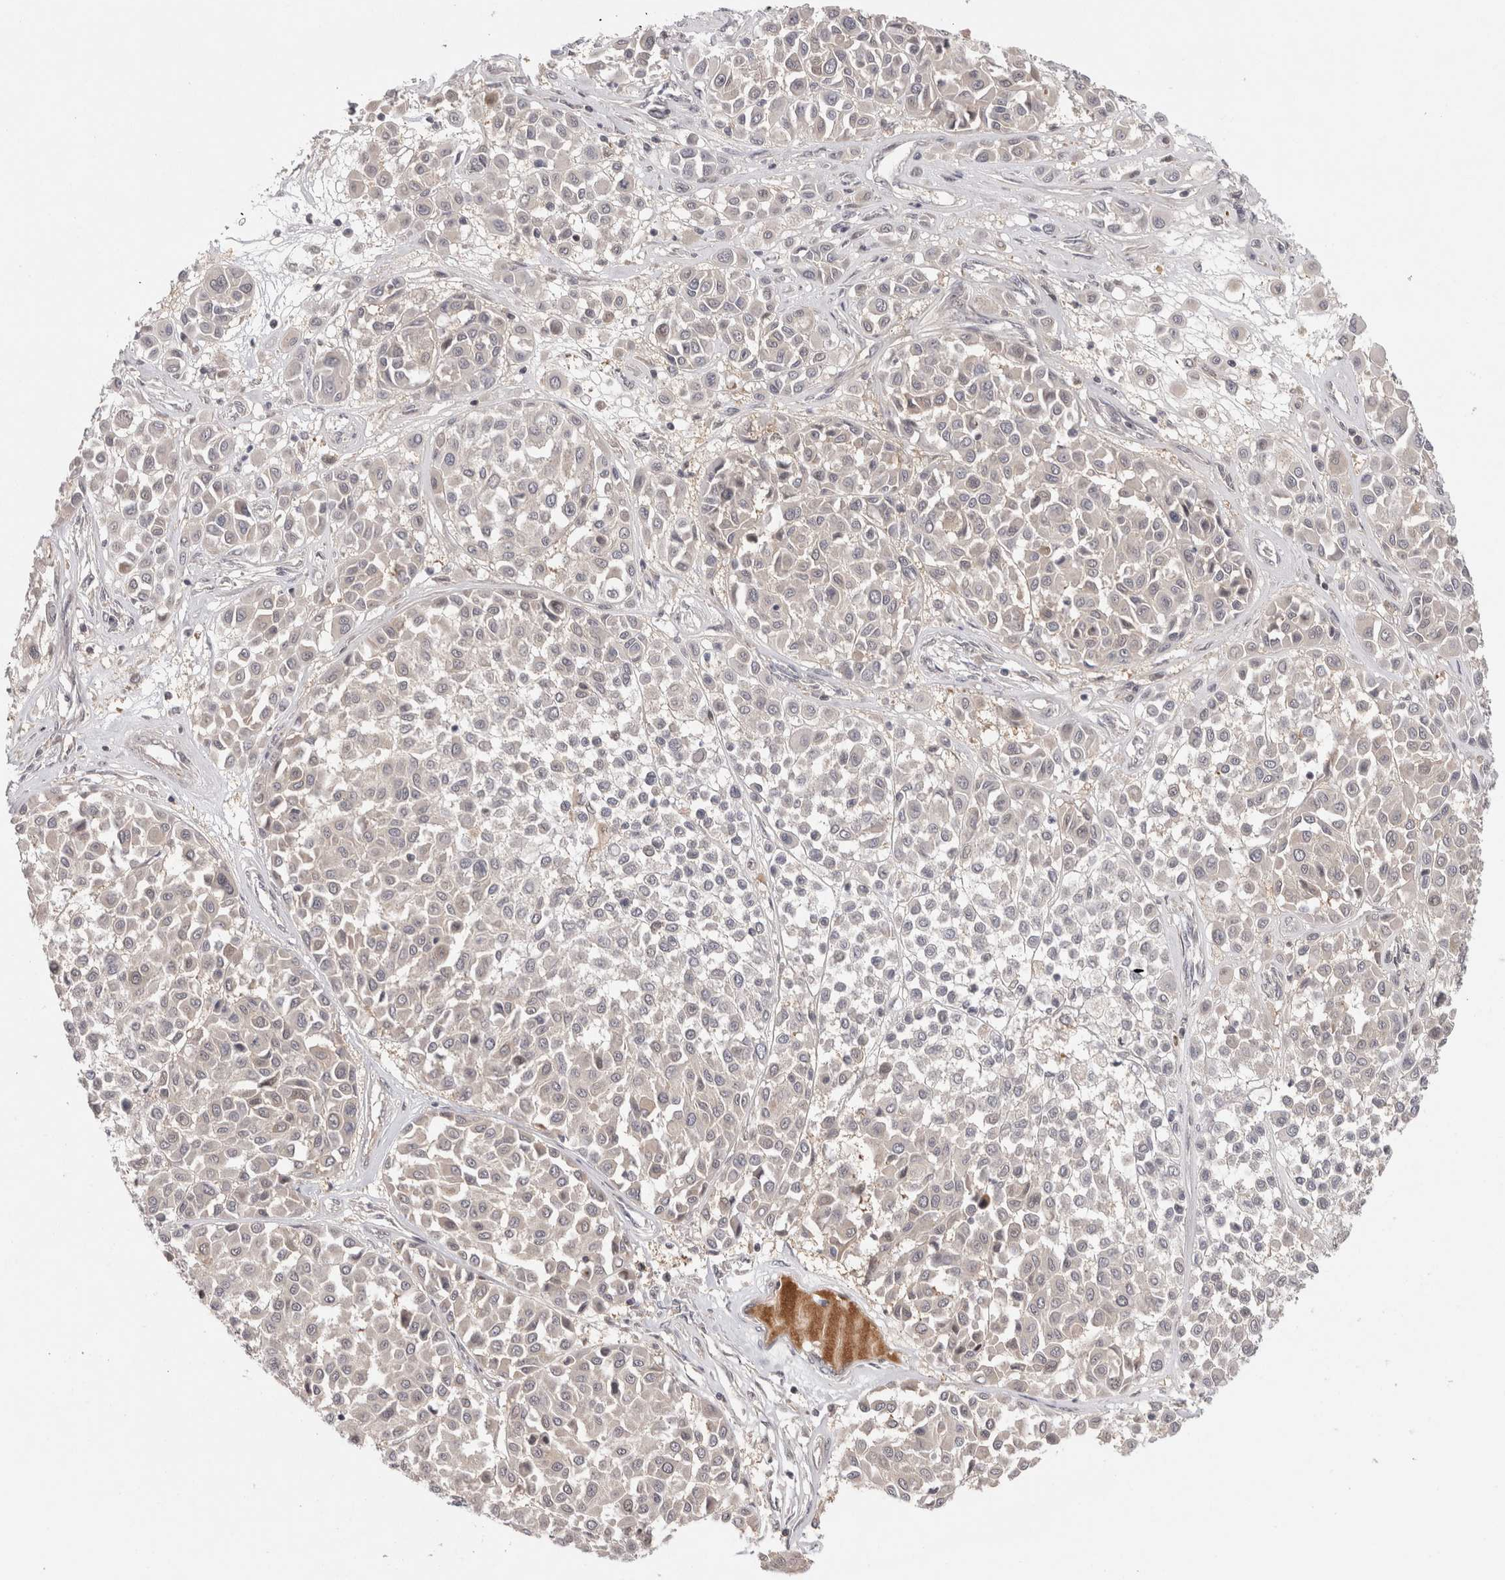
{"staining": {"intensity": "weak", "quantity": "<25%", "location": "cytoplasmic/membranous"}, "tissue": "melanoma", "cell_type": "Tumor cells", "image_type": "cancer", "snomed": [{"axis": "morphology", "description": "Malignant melanoma, Metastatic site"}, {"axis": "topography", "description": "Soft tissue"}], "caption": "Immunohistochemical staining of melanoma displays no significant staining in tumor cells. (DAB (3,3'-diaminobenzidine) IHC, high magnification).", "gene": "ZNF318", "patient": {"sex": "male", "age": 41}}